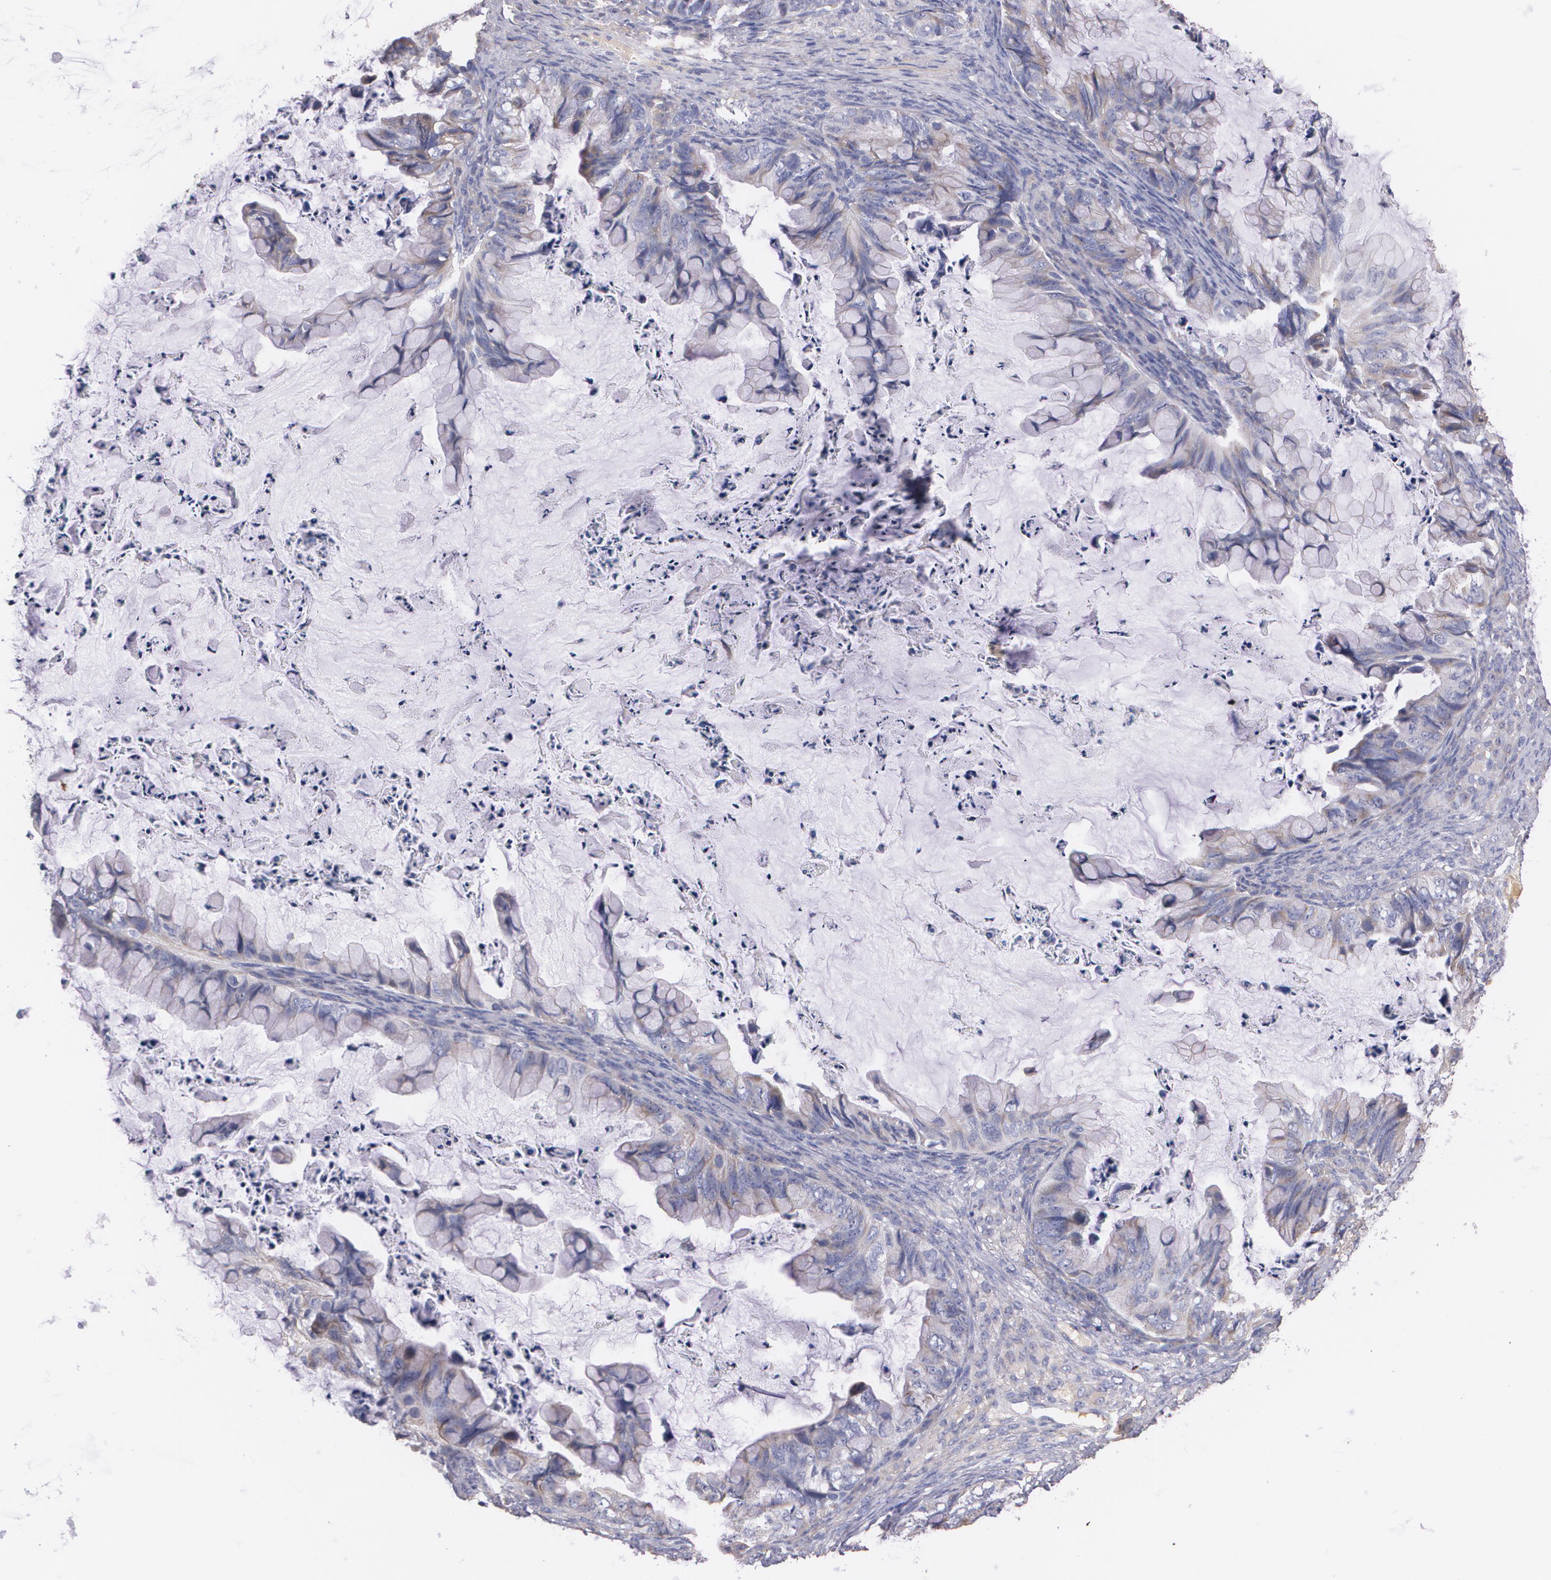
{"staining": {"intensity": "weak", "quantity": "<25%", "location": "cytoplasmic/membranous"}, "tissue": "ovarian cancer", "cell_type": "Tumor cells", "image_type": "cancer", "snomed": [{"axis": "morphology", "description": "Cystadenocarcinoma, mucinous, NOS"}, {"axis": "topography", "description": "Ovary"}], "caption": "Immunohistochemistry (IHC) micrograph of human ovarian cancer stained for a protein (brown), which demonstrates no positivity in tumor cells.", "gene": "AMBP", "patient": {"sex": "female", "age": 36}}